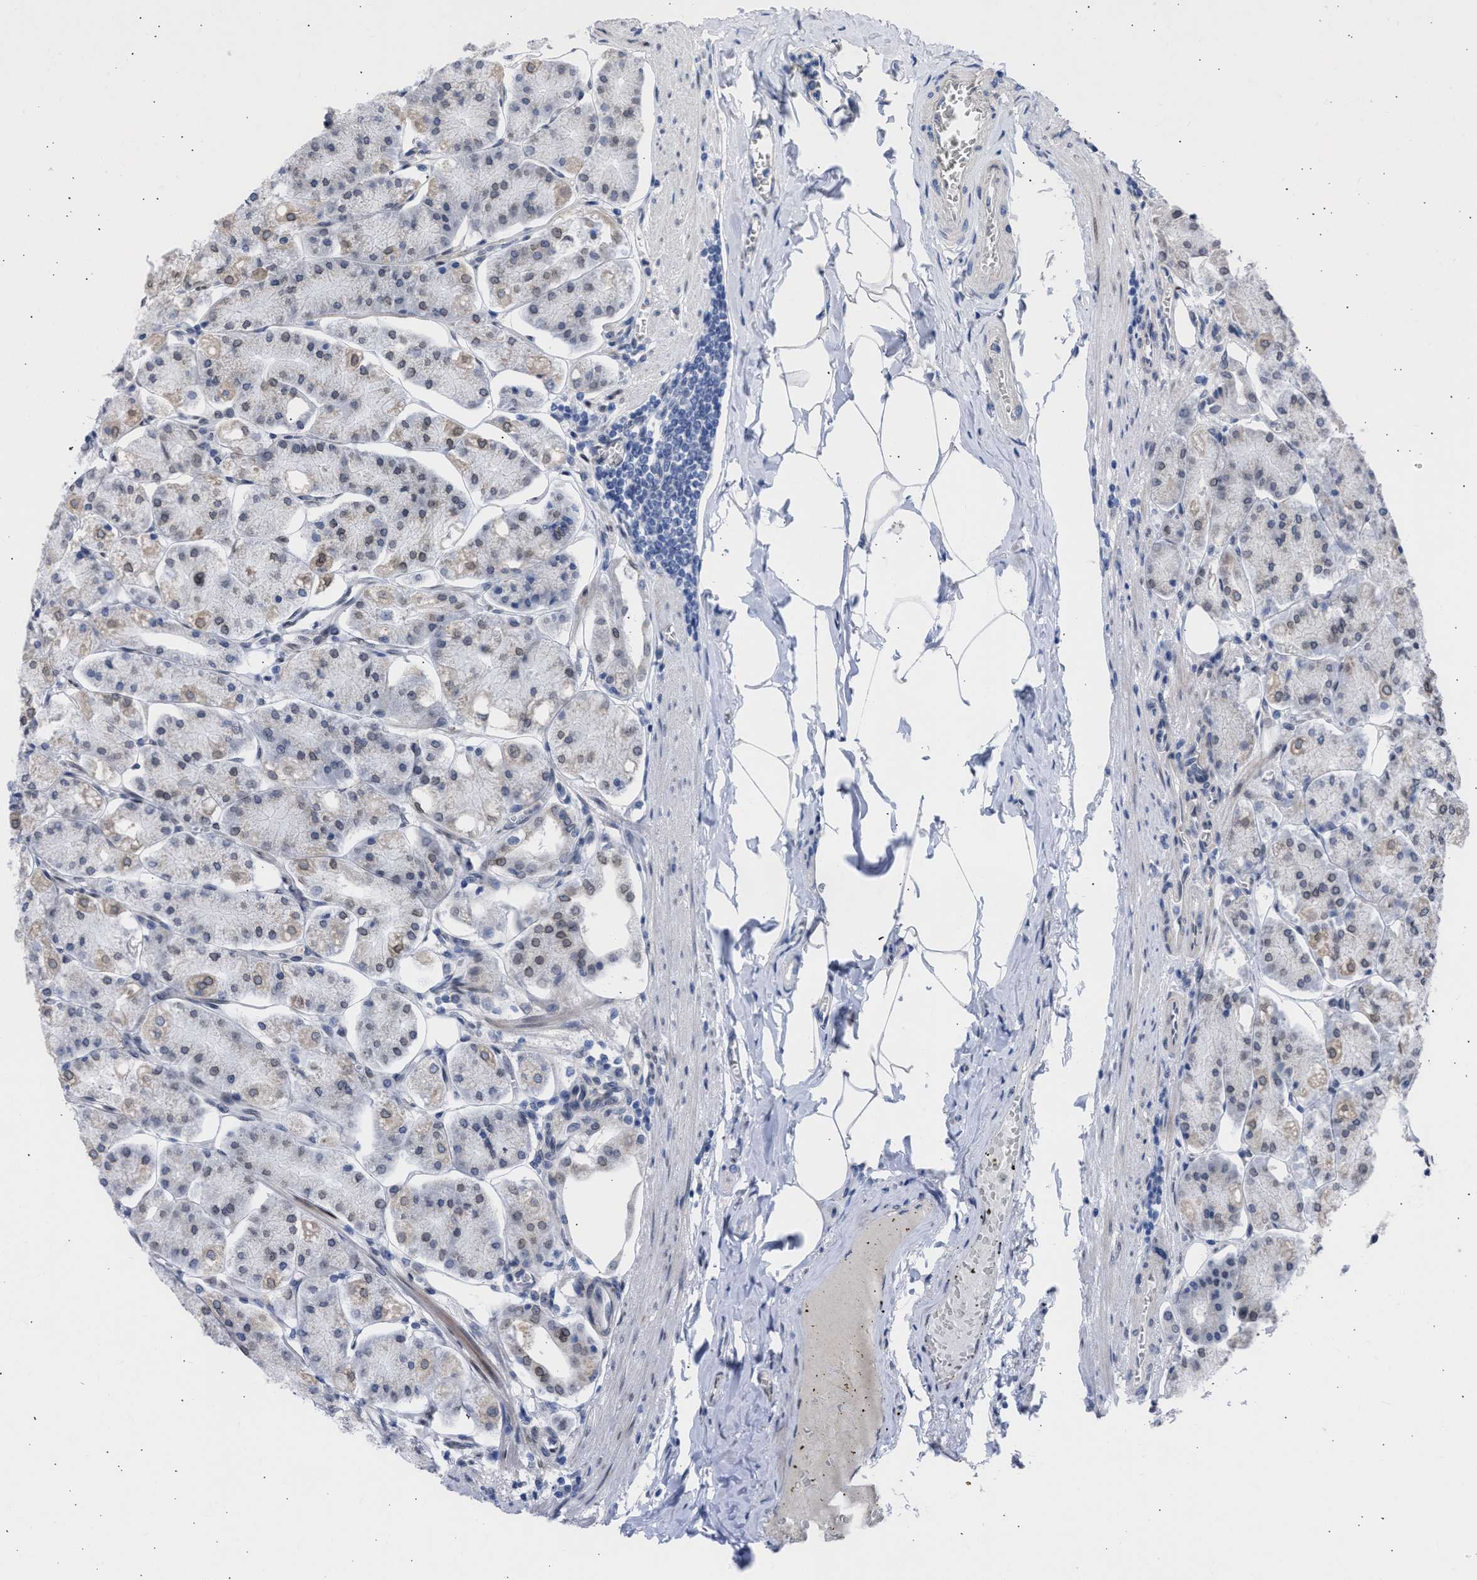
{"staining": {"intensity": "moderate", "quantity": "<25%", "location": "nuclear"}, "tissue": "stomach", "cell_type": "Glandular cells", "image_type": "normal", "snomed": [{"axis": "morphology", "description": "Normal tissue, NOS"}, {"axis": "topography", "description": "Stomach, lower"}], "caption": "Protein expression analysis of benign stomach demonstrates moderate nuclear positivity in approximately <25% of glandular cells. Nuclei are stained in blue.", "gene": "NUP35", "patient": {"sex": "male", "age": 71}}